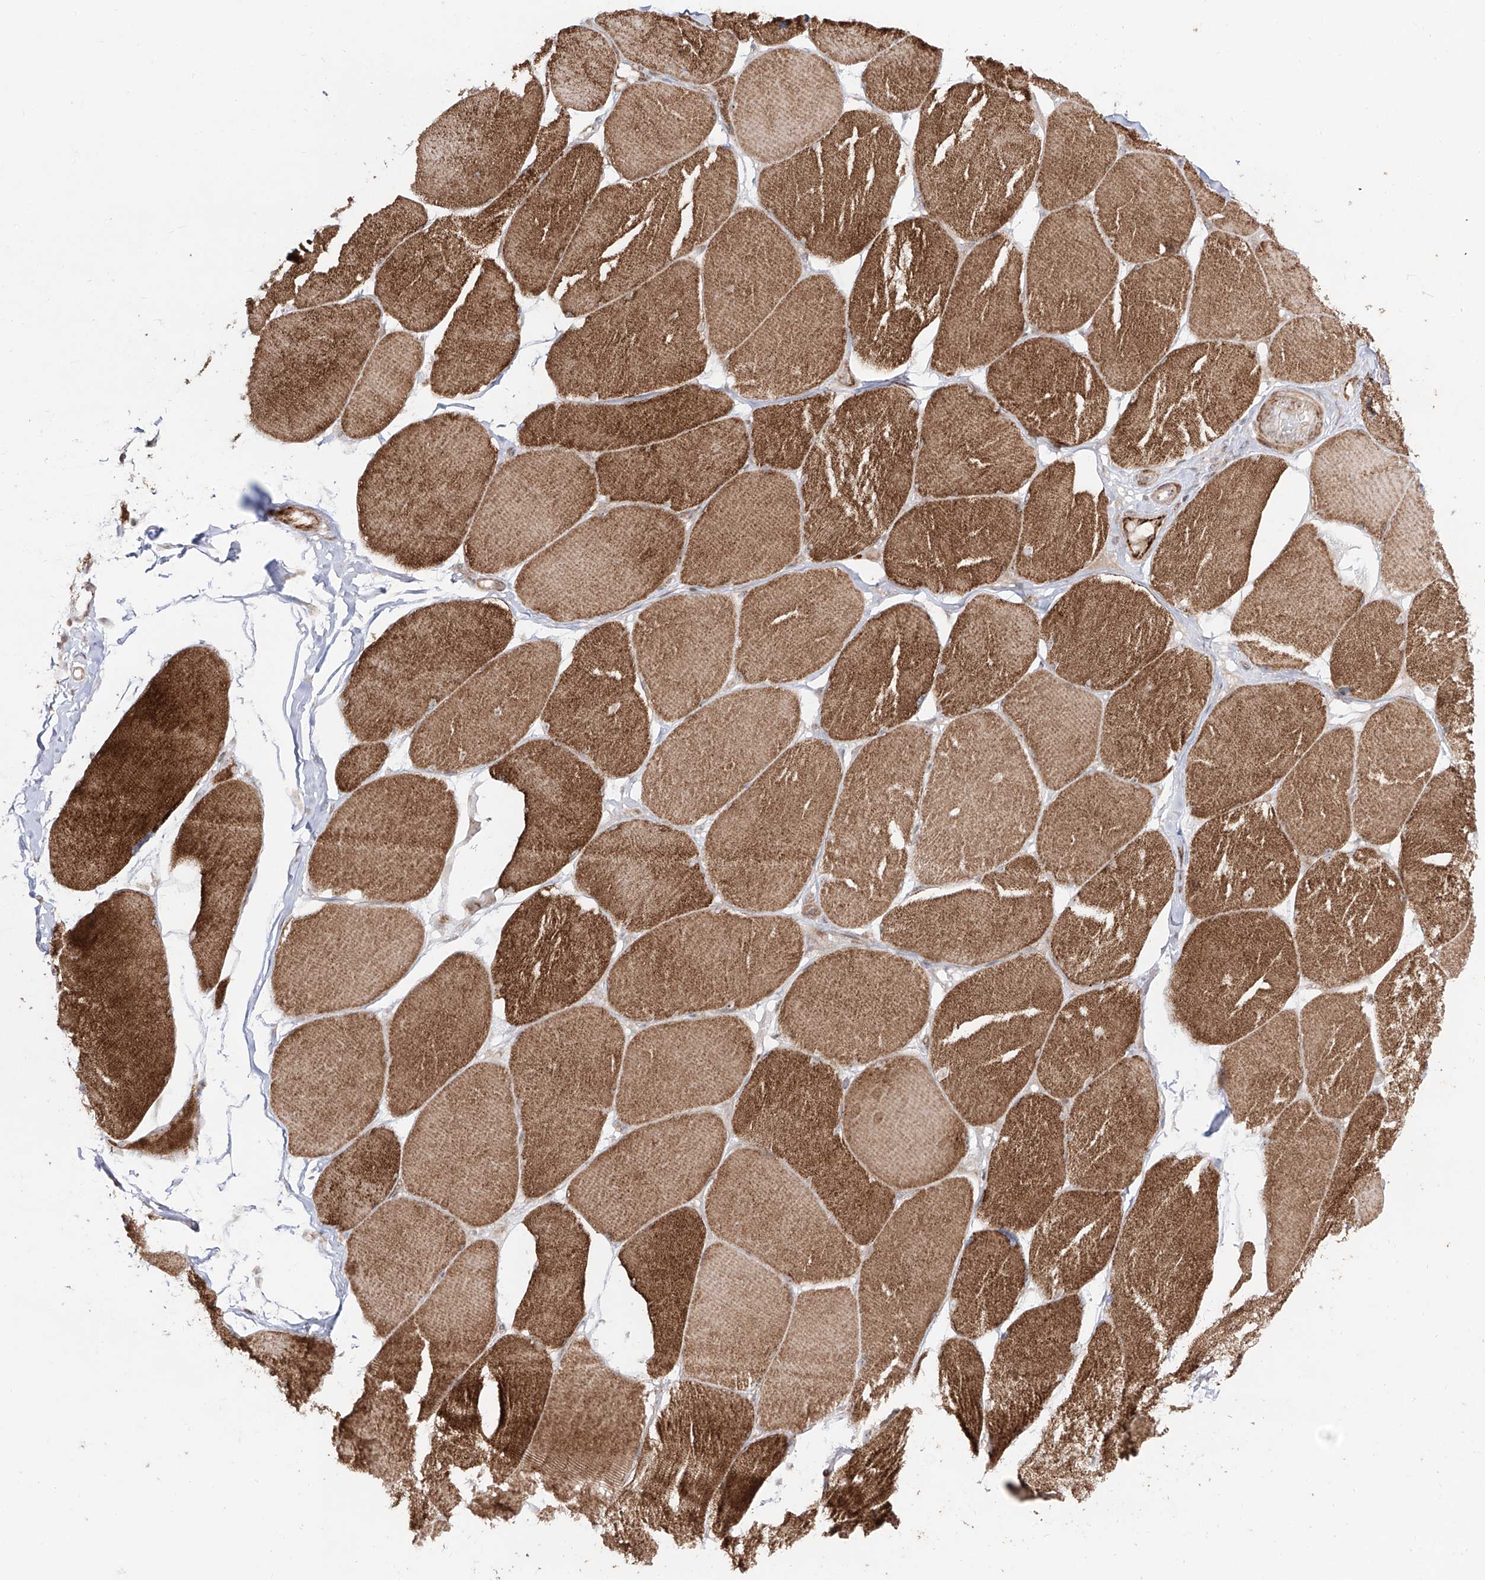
{"staining": {"intensity": "moderate", "quantity": ">75%", "location": "cytoplasmic/membranous"}, "tissue": "skeletal muscle", "cell_type": "Myocytes", "image_type": "normal", "snomed": [{"axis": "morphology", "description": "Normal tissue, NOS"}, {"axis": "topography", "description": "Skin"}, {"axis": "topography", "description": "Skeletal muscle"}], "caption": "Human skeletal muscle stained with a brown dye displays moderate cytoplasmic/membranous positive expression in approximately >75% of myocytes.", "gene": "ZNF180", "patient": {"sex": "male", "age": 83}}